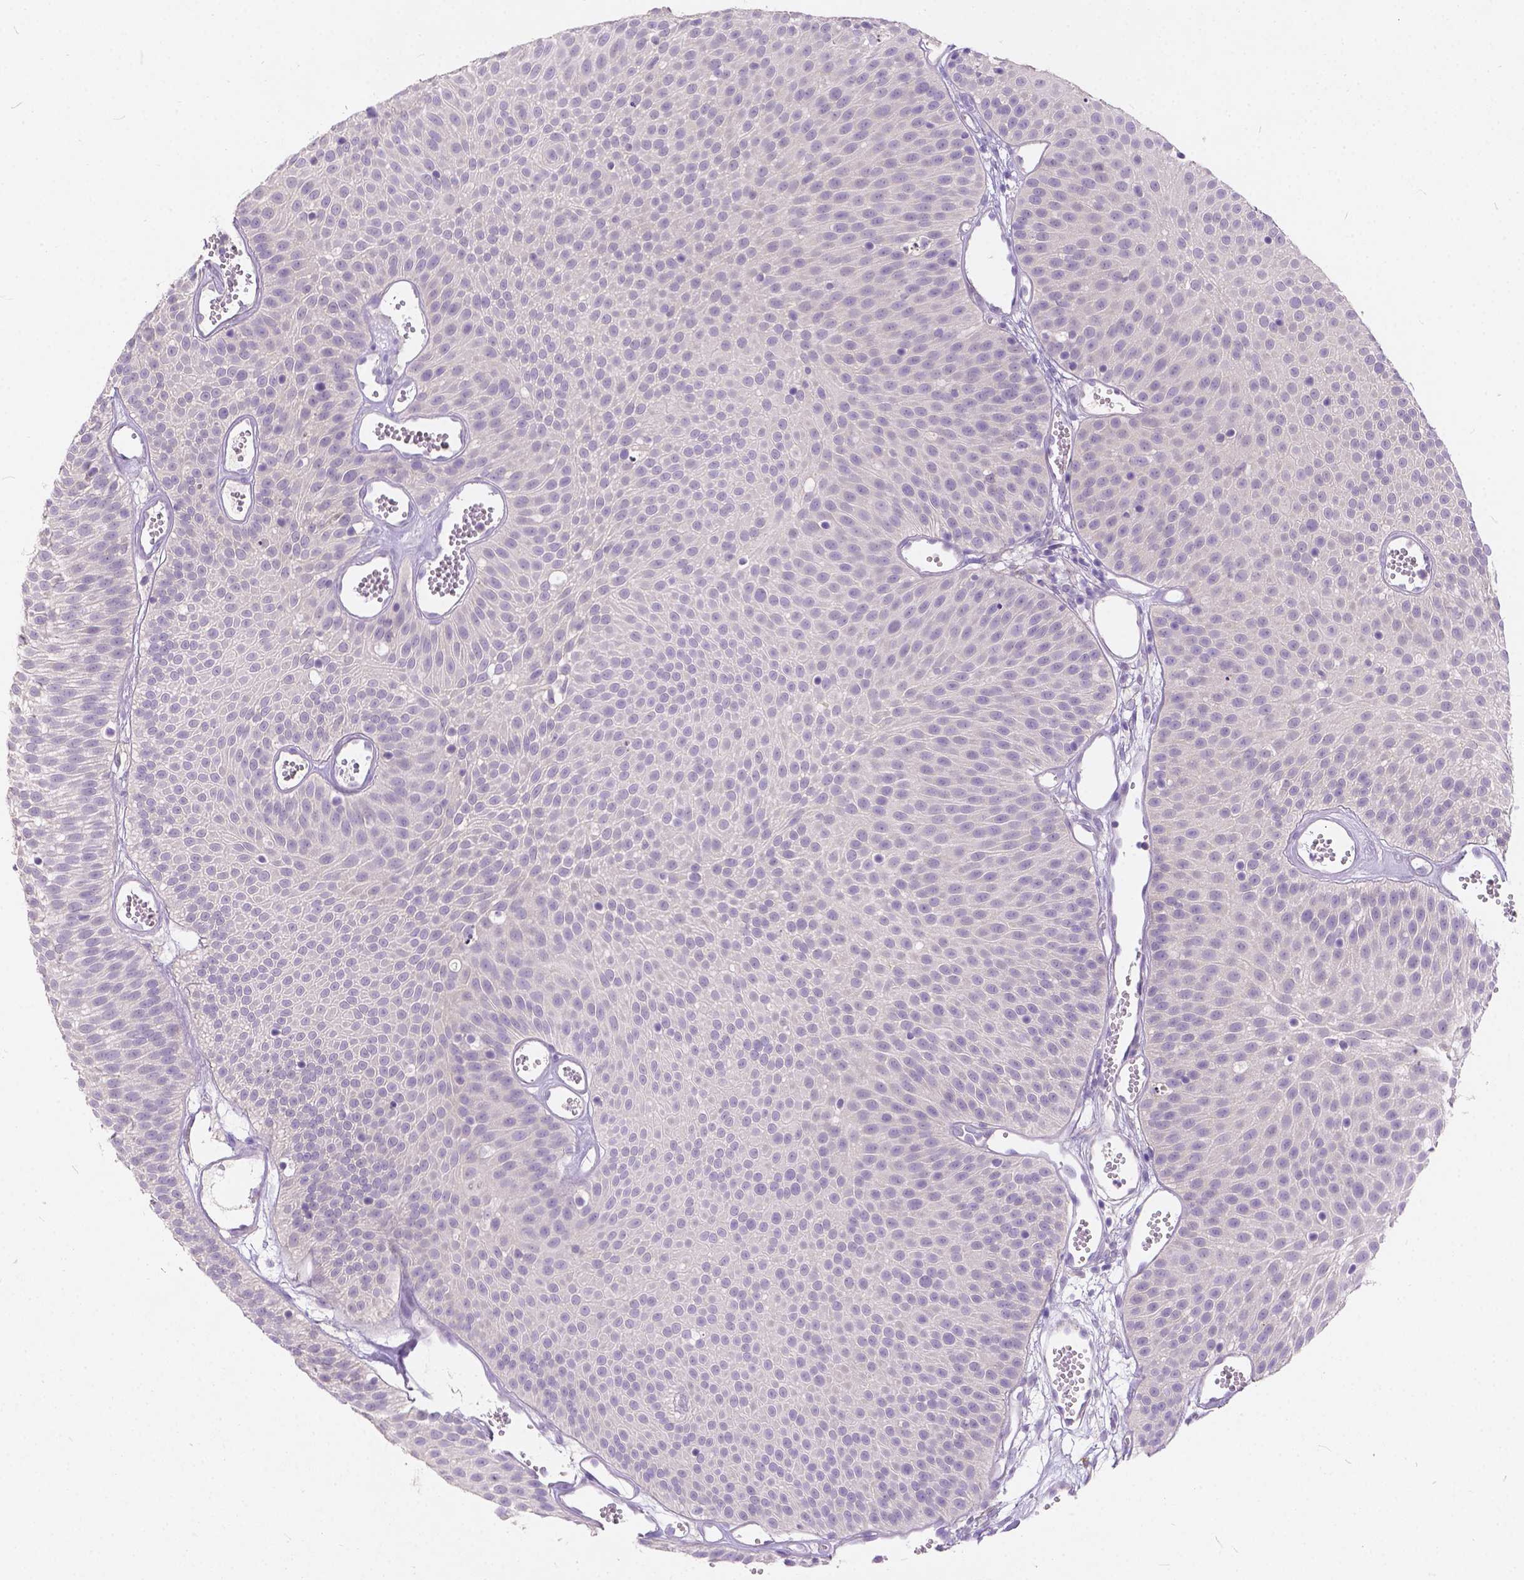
{"staining": {"intensity": "negative", "quantity": "none", "location": "none"}, "tissue": "urothelial cancer", "cell_type": "Tumor cells", "image_type": "cancer", "snomed": [{"axis": "morphology", "description": "Urothelial carcinoma, Low grade"}, {"axis": "topography", "description": "Urinary bladder"}], "caption": "Immunohistochemistry histopathology image of urothelial cancer stained for a protein (brown), which reveals no staining in tumor cells.", "gene": "PEX11G", "patient": {"sex": "male", "age": 52}}